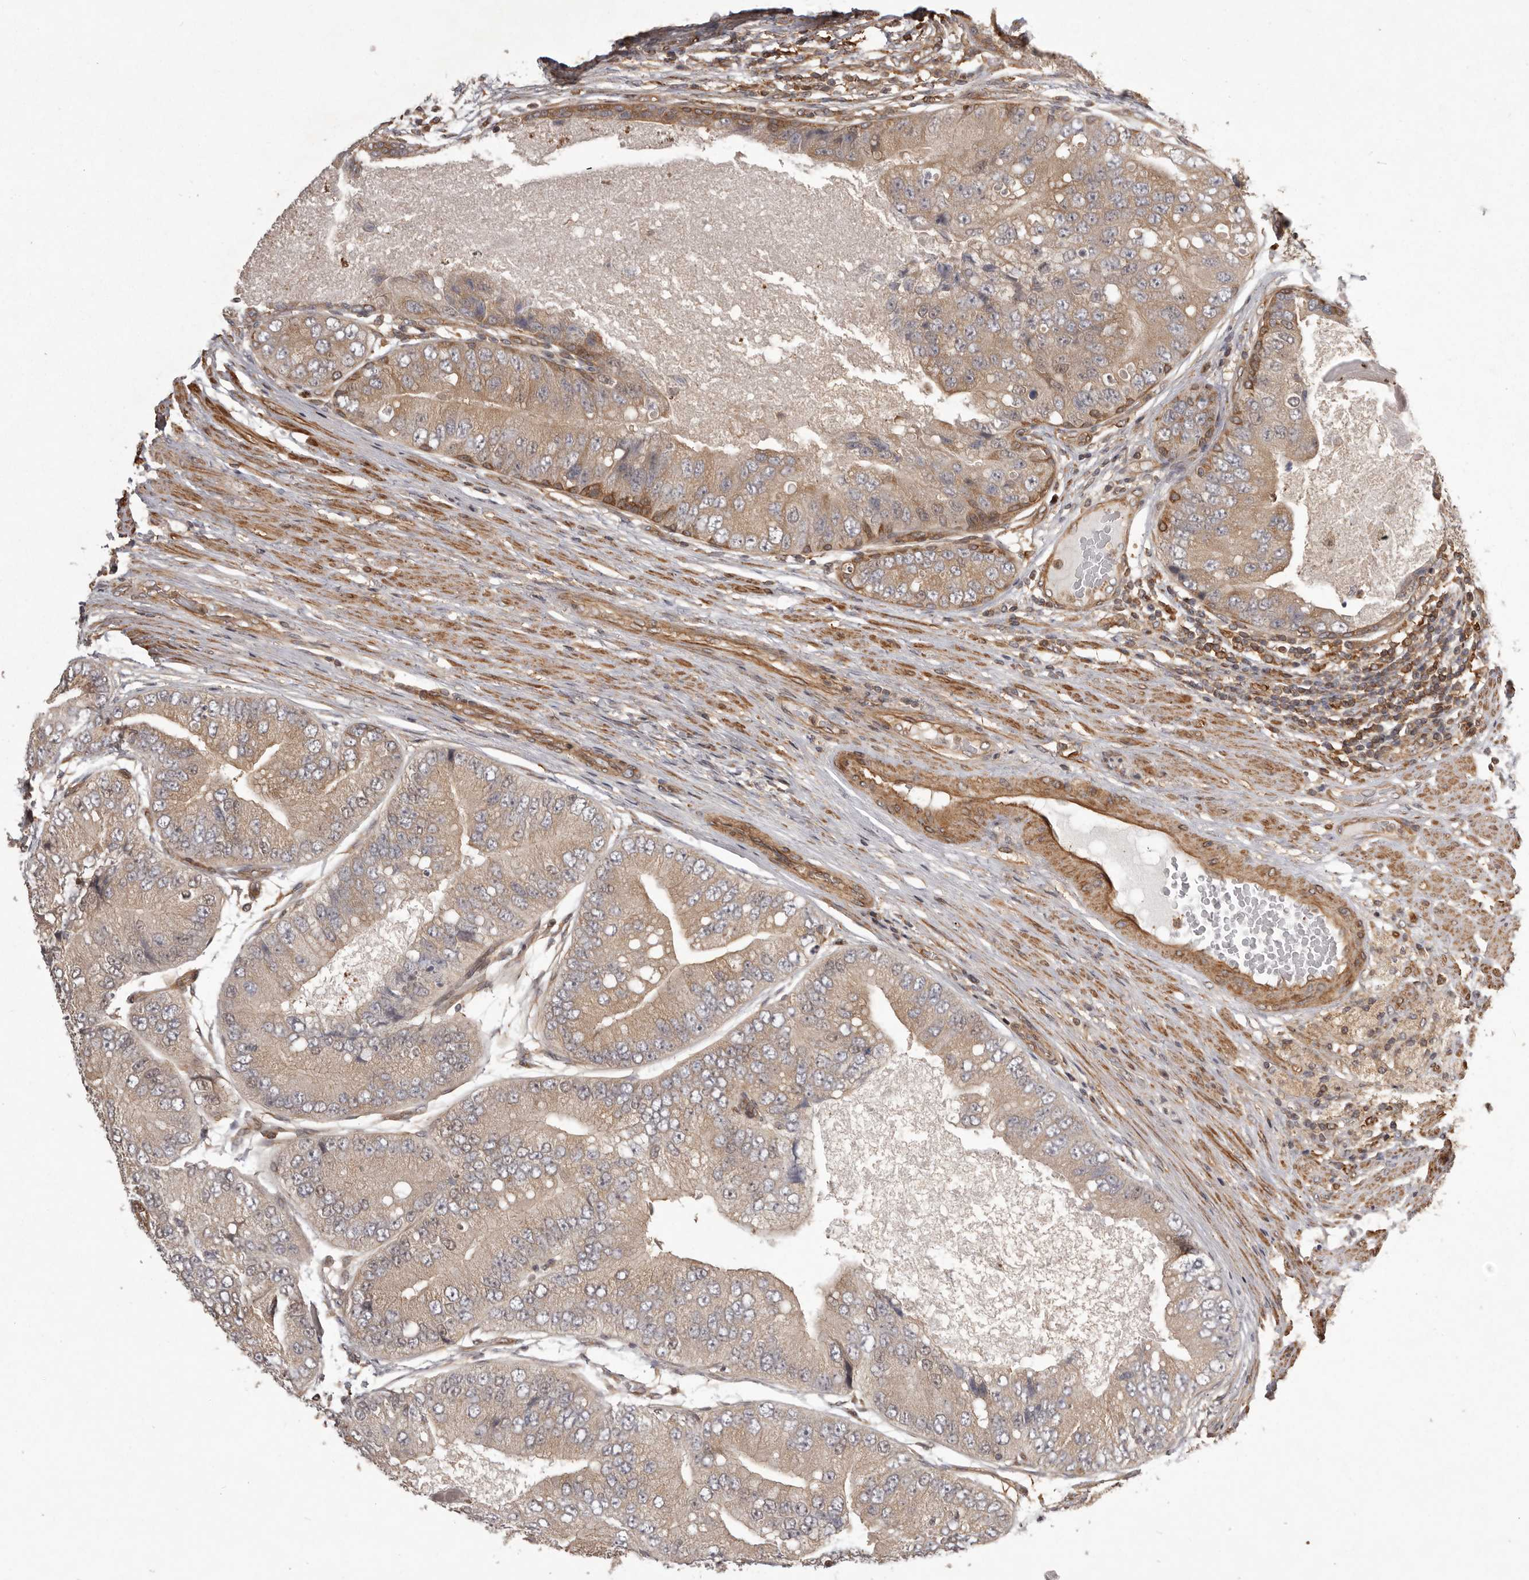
{"staining": {"intensity": "moderate", "quantity": ">75%", "location": "cytoplasmic/membranous"}, "tissue": "prostate cancer", "cell_type": "Tumor cells", "image_type": "cancer", "snomed": [{"axis": "morphology", "description": "Adenocarcinoma, High grade"}, {"axis": "topography", "description": "Prostate"}], "caption": "The histopathology image shows a brown stain indicating the presence of a protein in the cytoplasmic/membranous of tumor cells in adenocarcinoma (high-grade) (prostate). Nuclei are stained in blue.", "gene": "NFKBIA", "patient": {"sex": "male", "age": 70}}